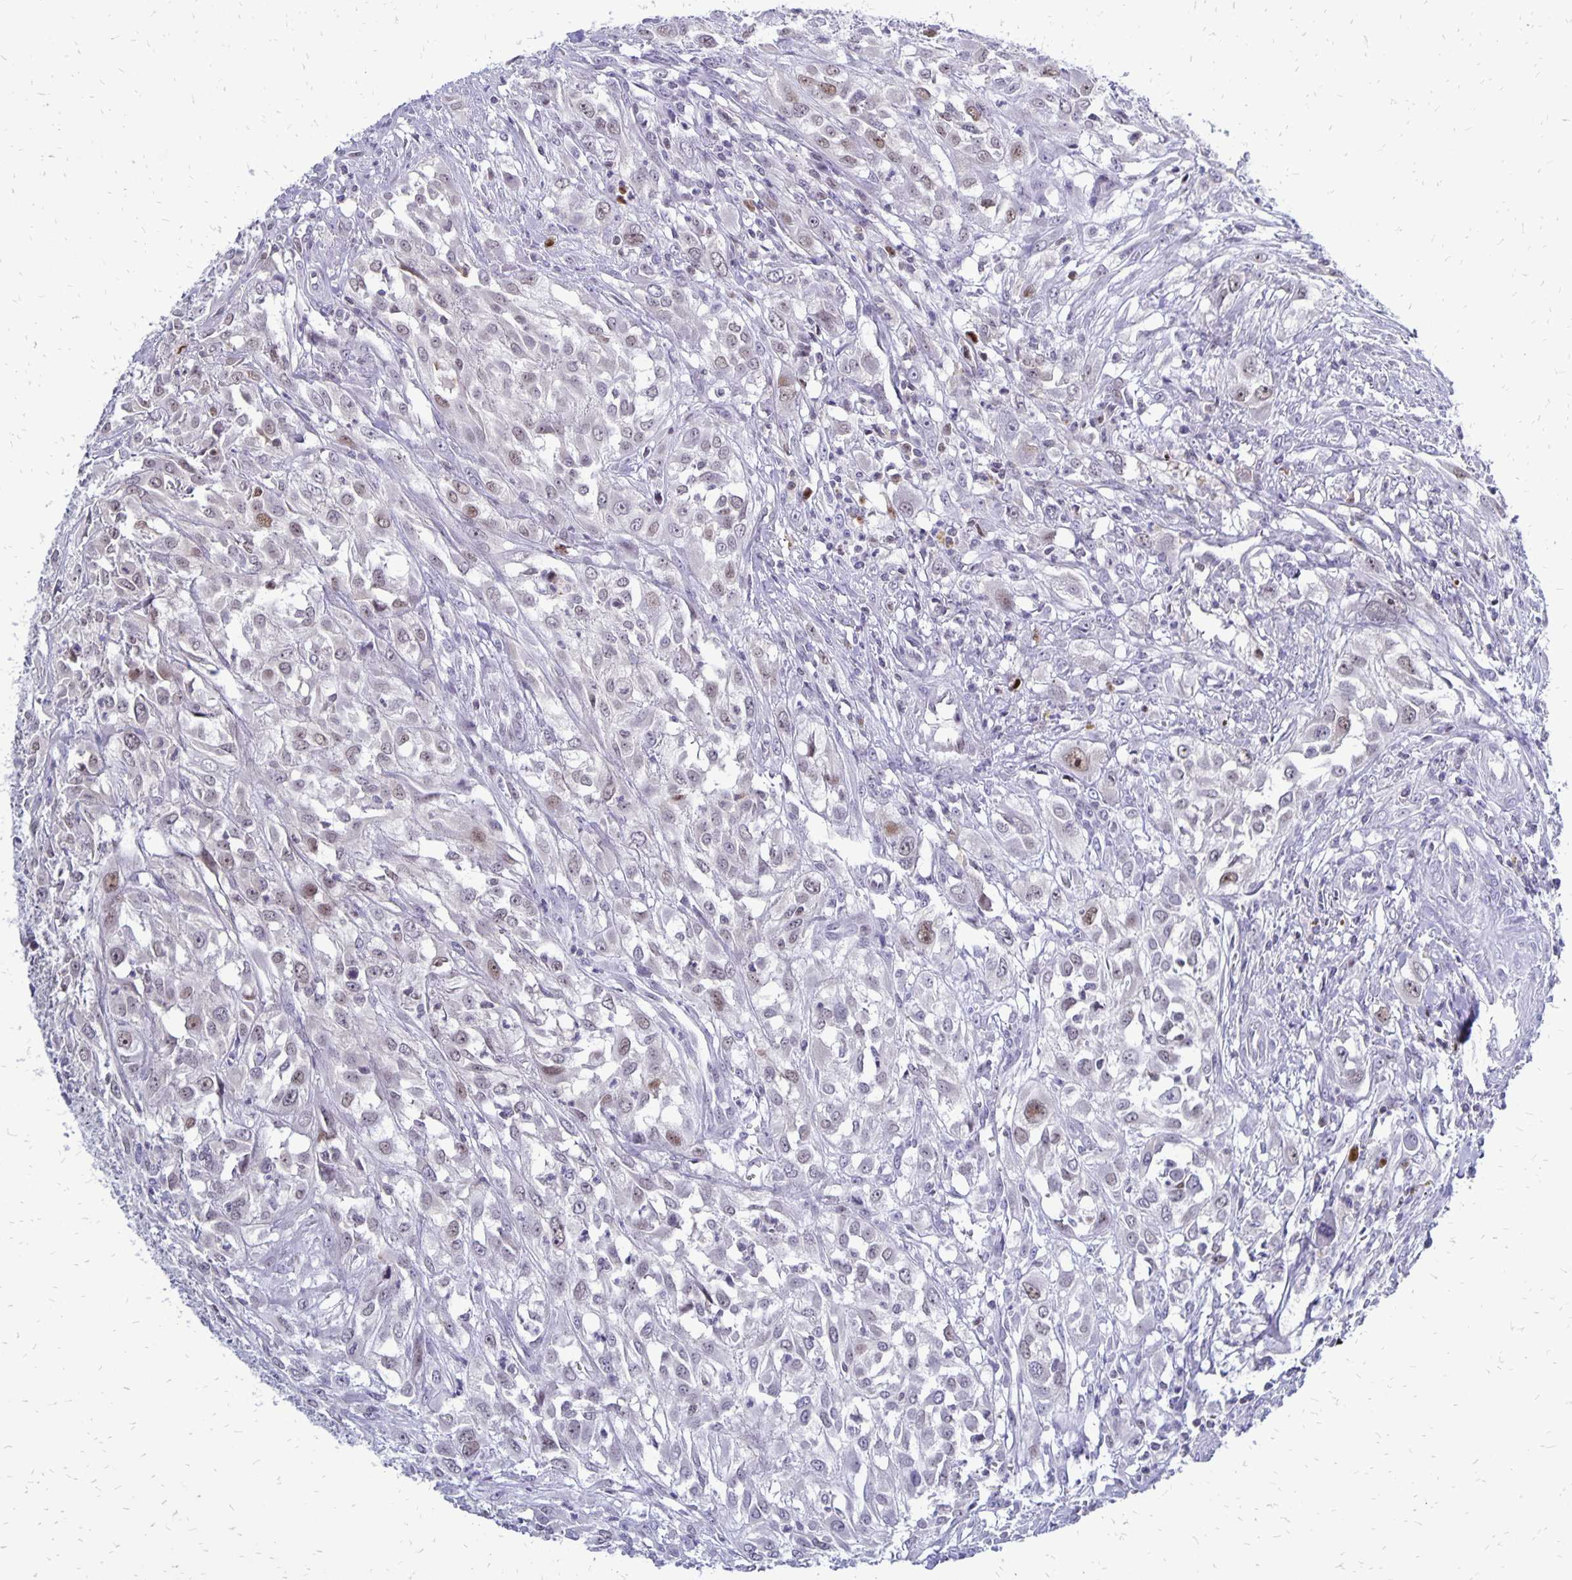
{"staining": {"intensity": "weak", "quantity": "25%-75%", "location": "nuclear"}, "tissue": "urothelial cancer", "cell_type": "Tumor cells", "image_type": "cancer", "snomed": [{"axis": "morphology", "description": "Urothelial carcinoma, High grade"}, {"axis": "topography", "description": "Urinary bladder"}], "caption": "Immunohistochemical staining of human high-grade urothelial carcinoma demonstrates weak nuclear protein staining in approximately 25%-75% of tumor cells.", "gene": "DCK", "patient": {"sex": "male", "age": 67}}